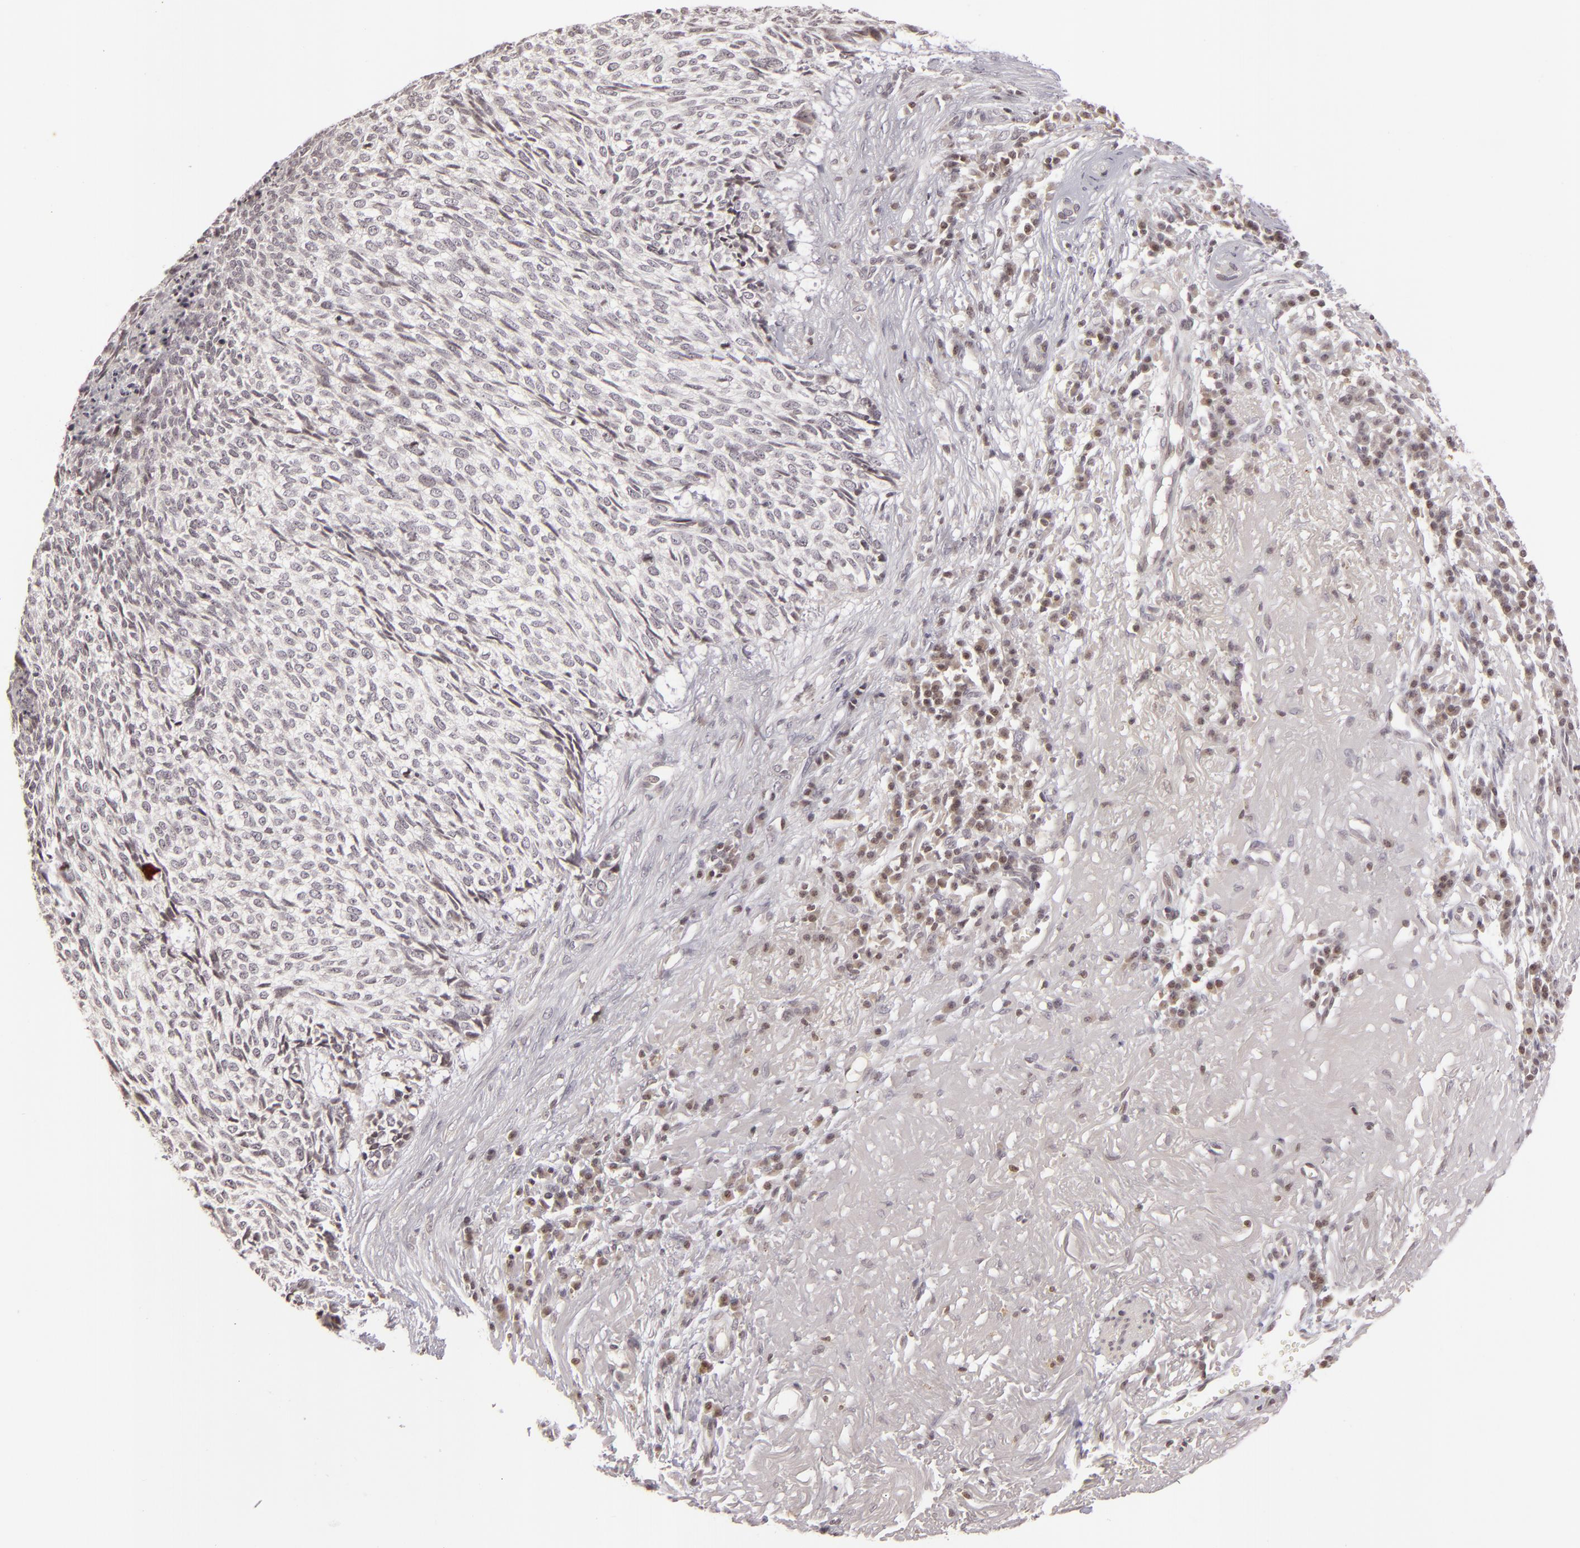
{"staining": {"intensity": "negative", "quantity": "none", "location": "none"}, "tissue": "skin cancer", "cell_type": "Tumor cells", "image_type": "cancer", "snomed": [{"axis": "morphology", "description": "Basal cell carcinoma"}, {"axis": "topography", "description": "Skin"}], "caption": "IHC of skin cancer demonstrates no staining in tumor cells.", "gene": "AKAP6", "patient": {"sex": "female", "age": 89}}